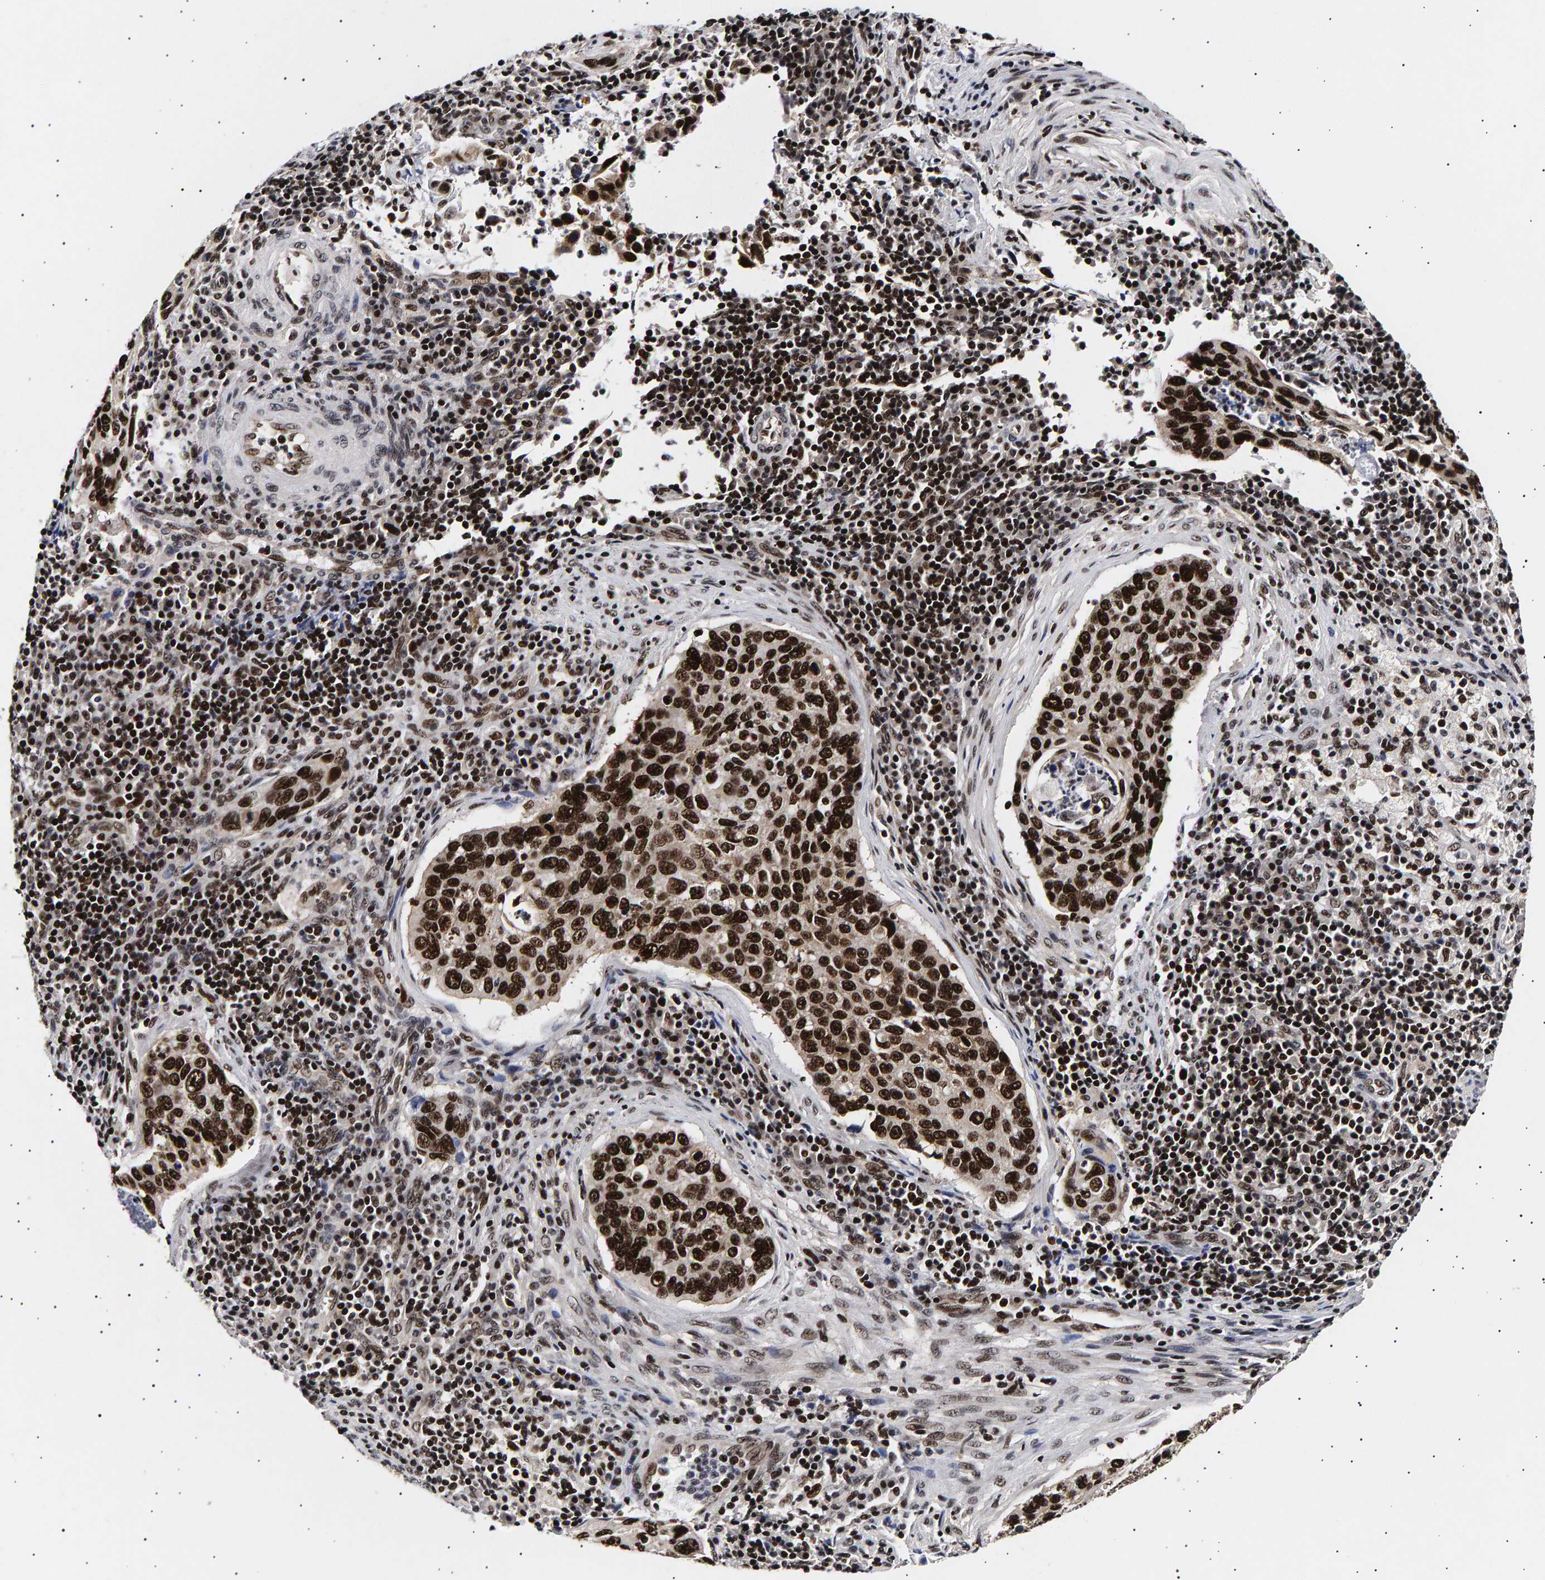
{"staining": {"intensity": "strong", "quantity": ">75%", "location": "nuclear"}, "tissue": "cervical cancer", "cell_type": "Tumor cells", "image_type": "cancer", "snomed": [{"axis": "morphology", "description": "Squamous cell carcinoma, NOS"}, {"axis": "topography", "description": "Cervix"}], "caption": "Squamous cell carcinoma (cervical) was stained to show a protein in brown. There is high levels of strong nuclear staining in approximately >75% of tumor cells.", "gene": "ANKRD40", "patient": {"sex": "female", "age": 53}}